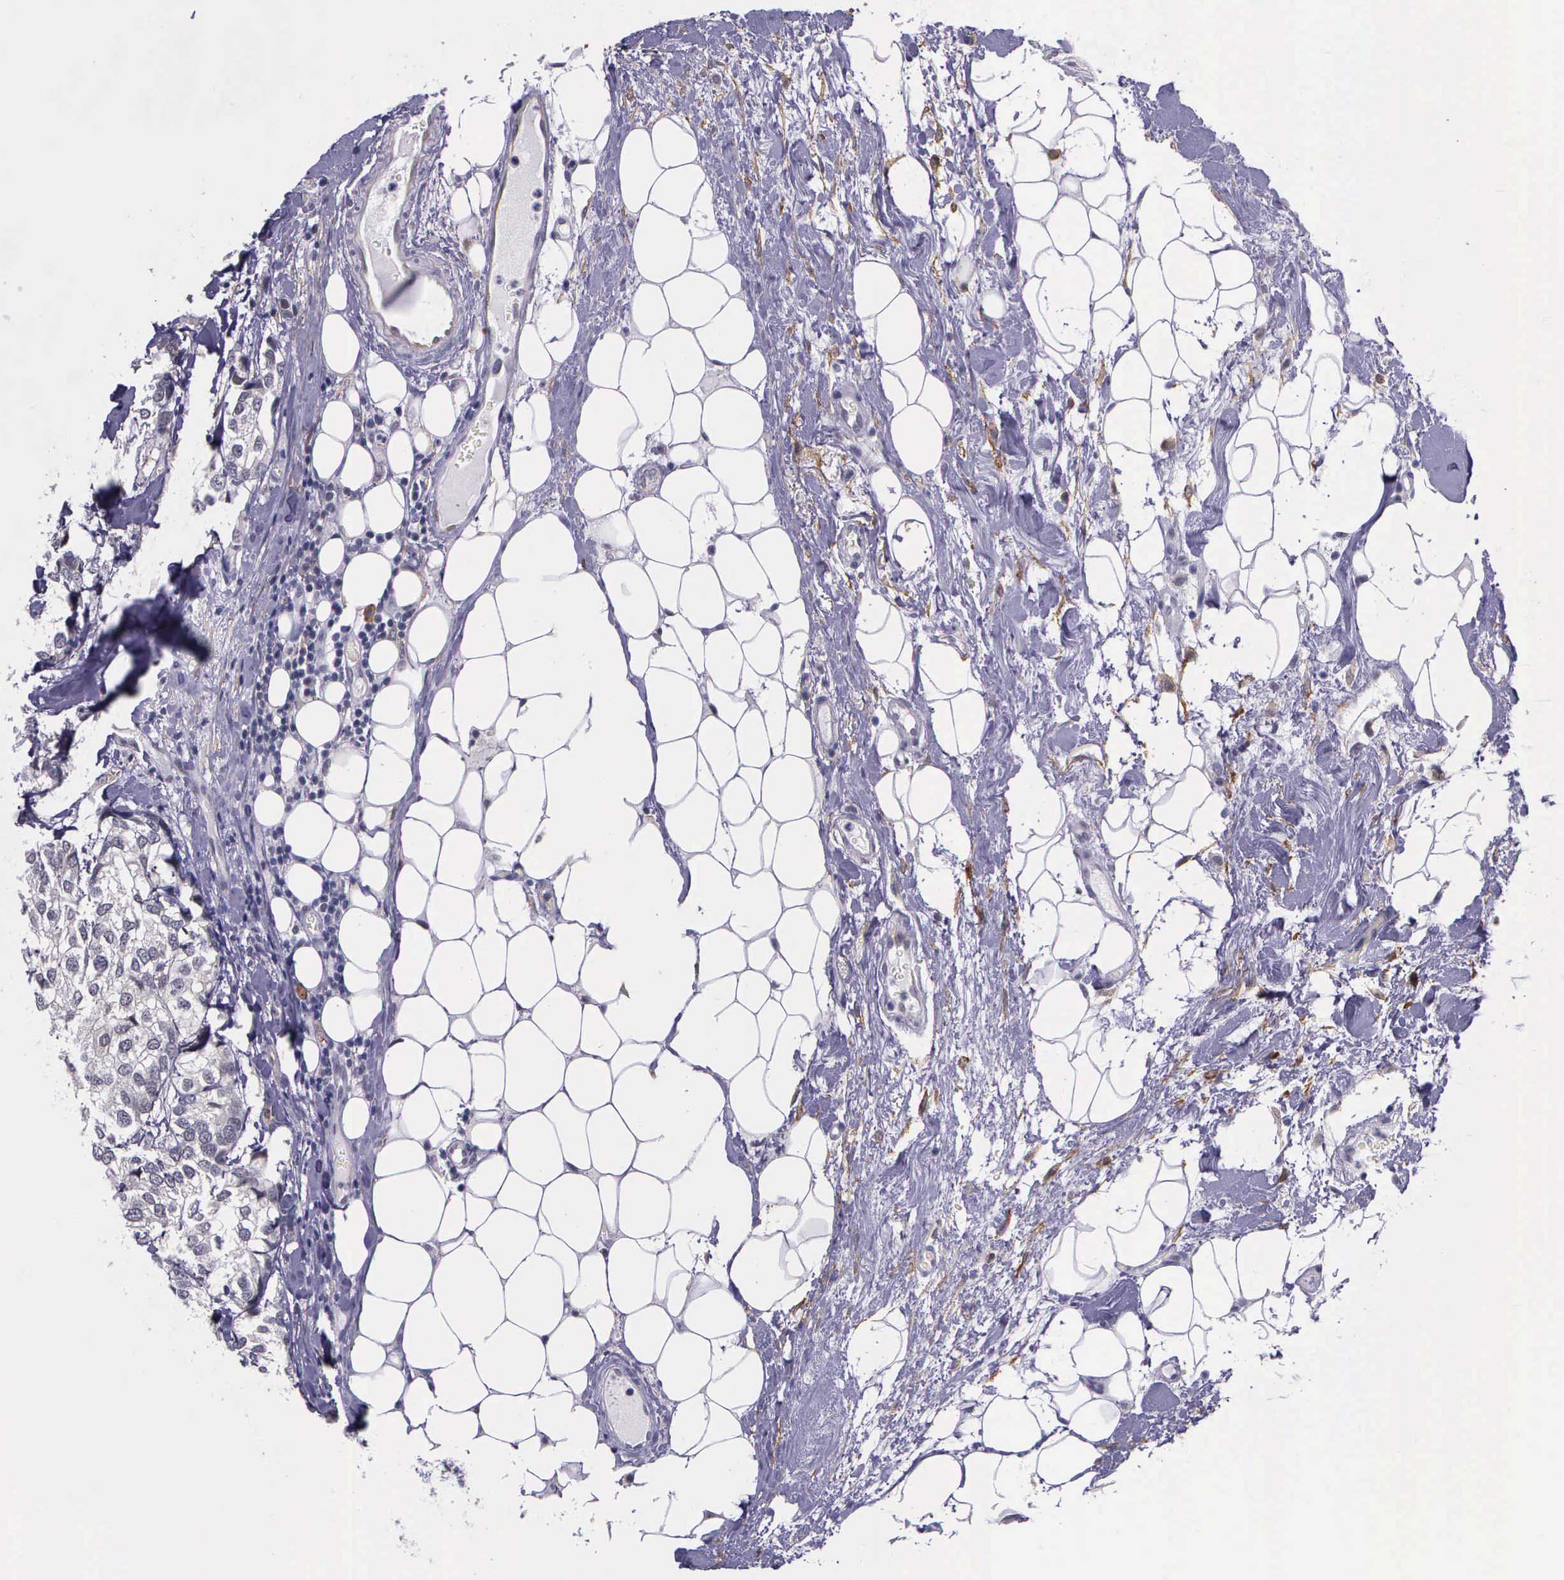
{"staining": {"intensity": "negative", "quantity": "none", "location": "none"}, "tissue": "breast cancer", "cell_type": "Tumor cells", "image_type": "cancer", "snomed": [{"axis": "morphology", "description": "Duct carcinoma"}, {"axis": "topography", "description": "Breast"}], "caption": "Image shows no protein positivity in tumor cells of breast cancer (intraductal carcinoma) tissue. (IHC, brightfield microscopy, high magnification).", "gene": "AHNAK2", "patient": {"sex": "female", "age": 68}}